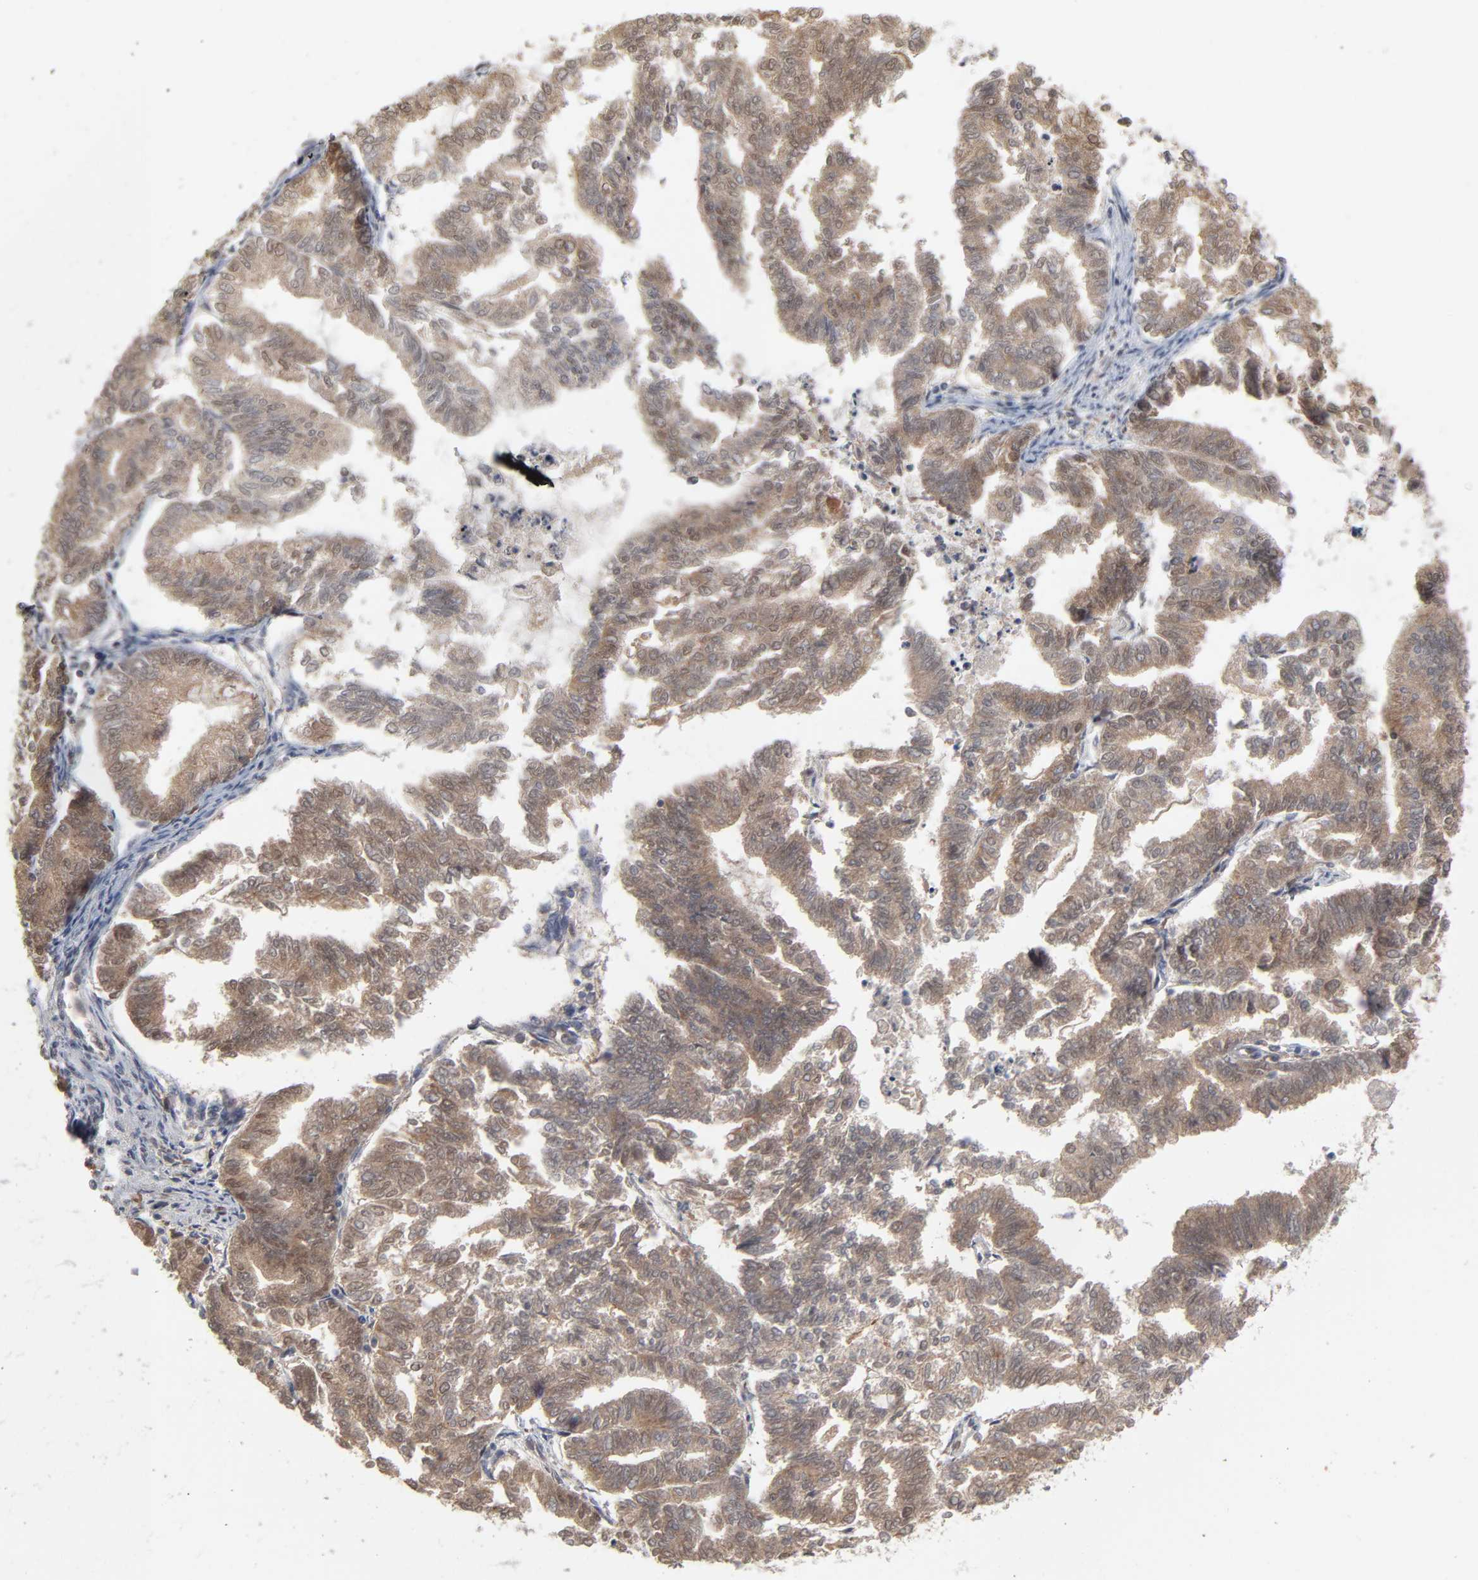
{"staining": {"intensity": "weak", "quantity": ">75%", "location": "cytoplasmic/membranous"}, "tissue": "endometrial cancer", "cell_type": "Tumor cells", "image_type": "cancer", "snomed": [{"axis": "morphology", "description": "Adenocarcinoma, NOS"}, {"axis": "topography", "description": "Endometrium"}], "caption": "There is low levels of weak cytoplasmic/membranous staining in tumor cells of endometrial cancer, as demonstrated by immunohistochemical staining (brown color).", "gene": "SCFD1", "patient": {"sex": "female", "age": 79}}